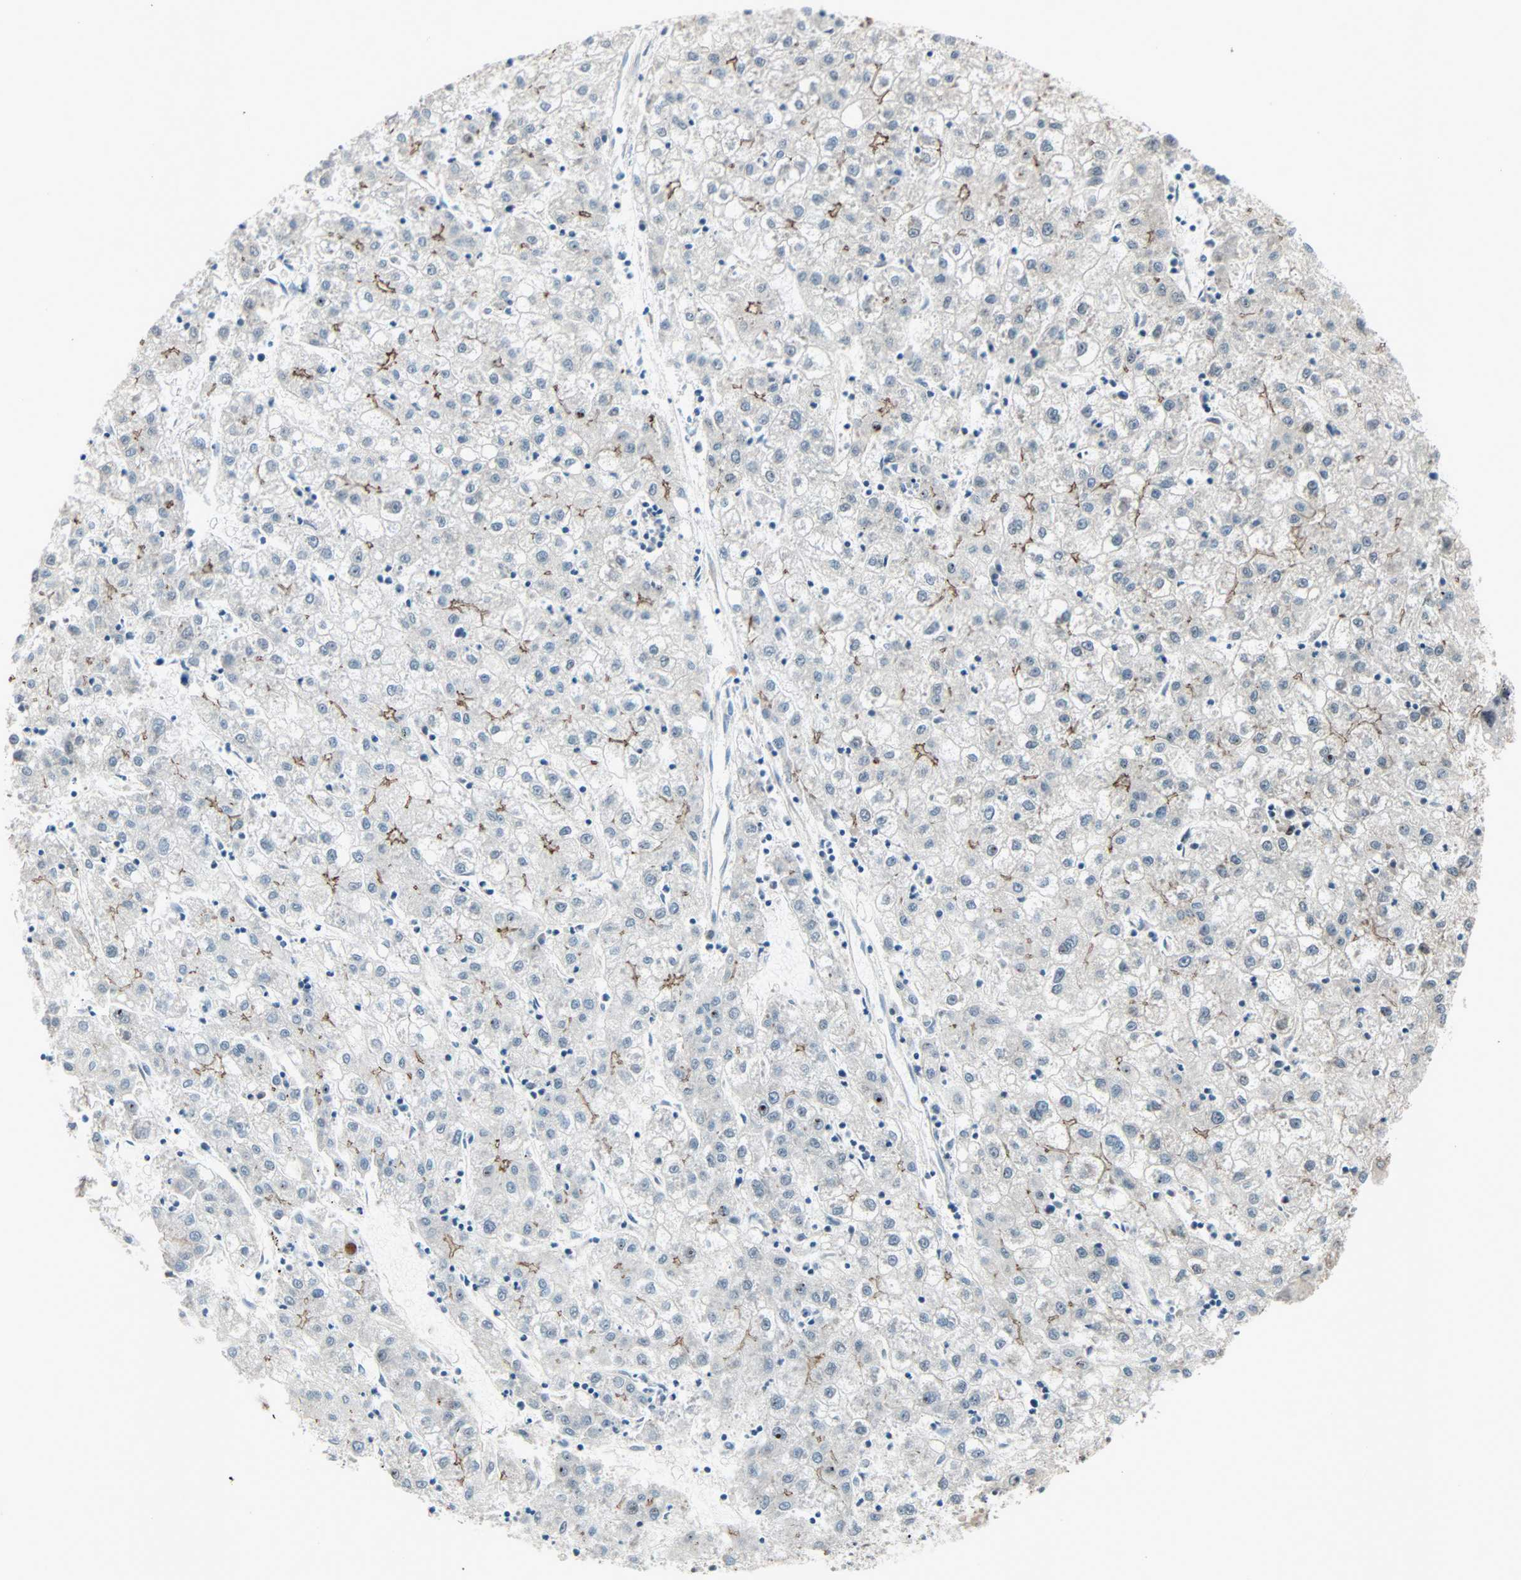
{"staining": {"intensity": "moderate", "quantity": "<25%", "location": "cytoplasmic/membranous"}, "tissue": "liver cancer", "cell_type": "Tumor cells", "image_type": "cancer", "snomed": [{"axis": "morphology", "description": "Carcinoma, Hepatocellular, NOS"}, {"axis": "topography", "description": "Liver"}], "caption": "A high-resolution histopathology image shows immunohistochemistry (IHC) staining of liver cancer, which displays moderate cytoplasmic/membranous expression in about <25% of tumor cells.", "gene": "CBX4", "patient": {"sex": "male", "age": 72}}